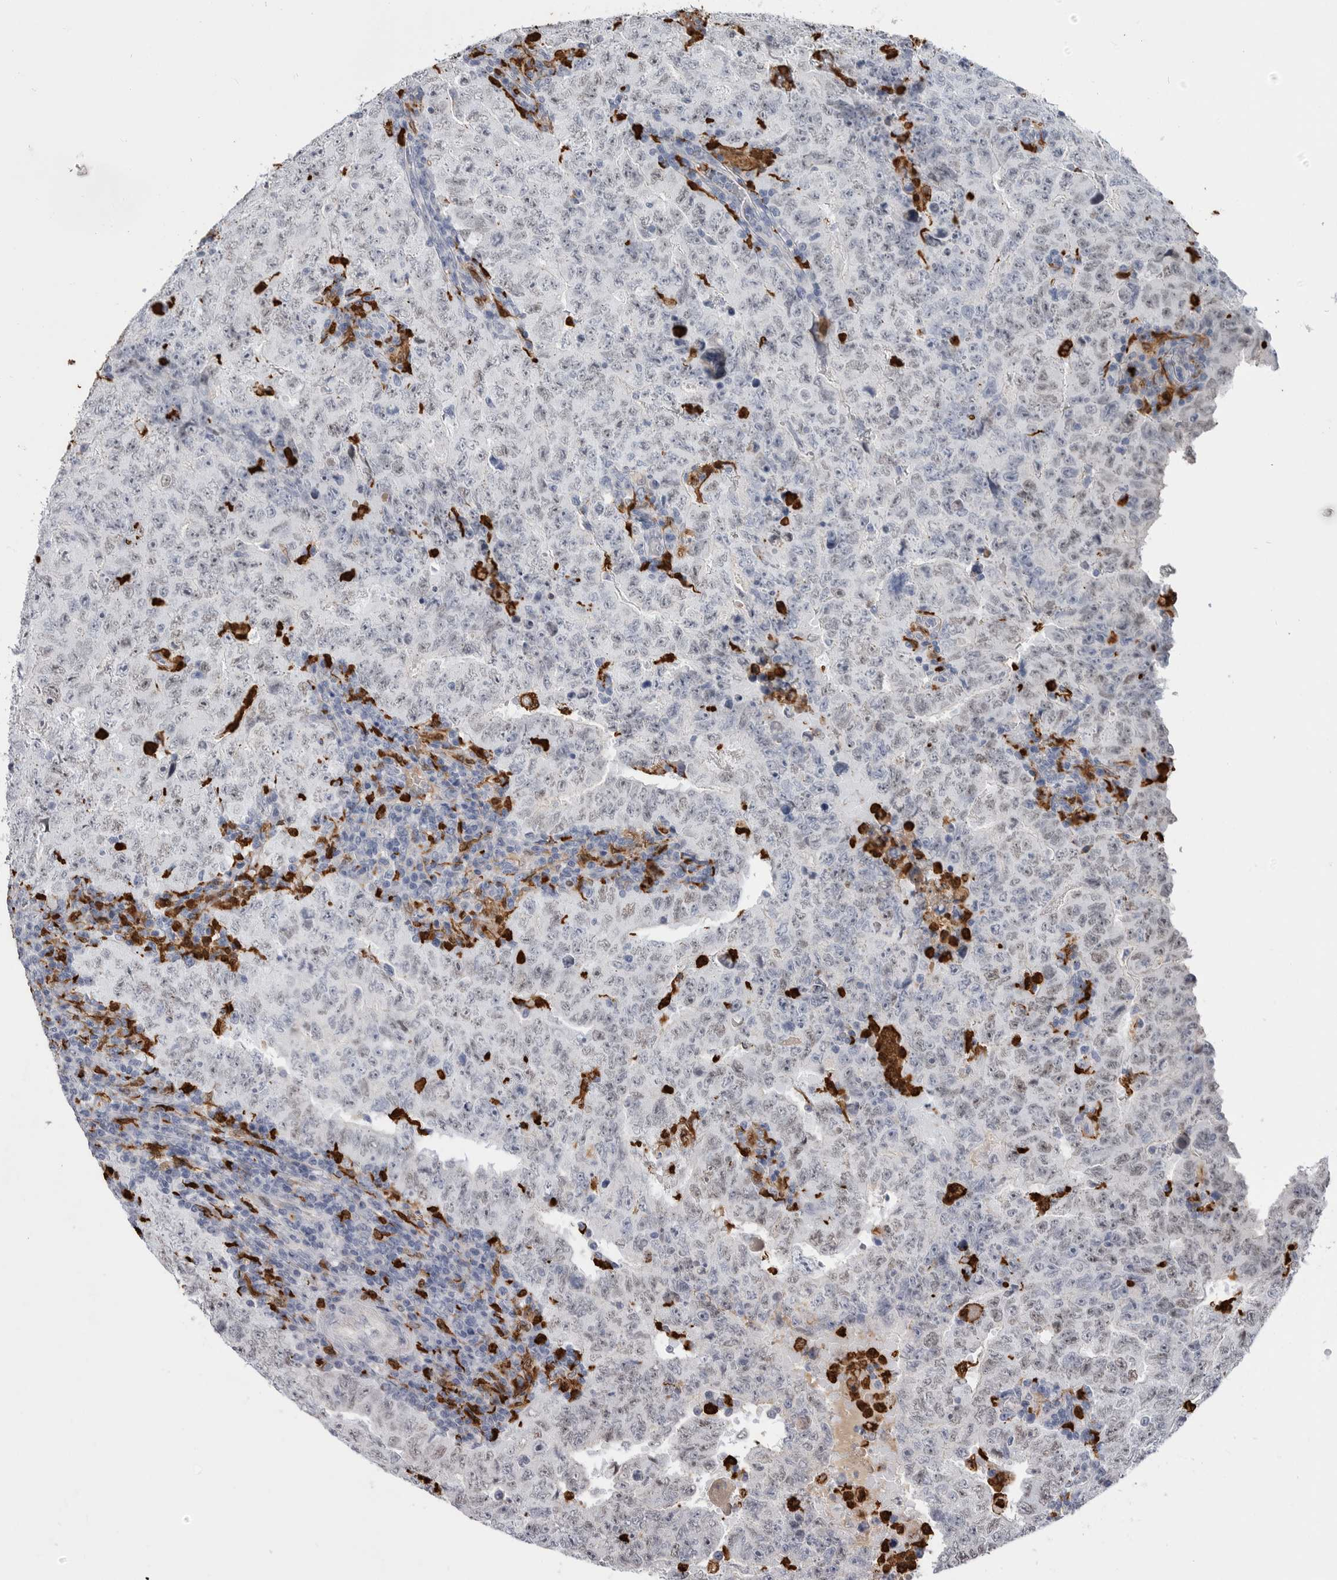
{"staining": {"intensity": "weak", "quantity": "<25%", "location": "nuclear"}, "tissue": "testis cancer", "cell_type": "Tumor cells", "image_type": "cancer", "snomed": [{"axis": "morphology", "description": "Carcinoma, Embryonal, NOS"}, {"axis": "topography", "description": "Testis"}], "caption": "Immunohistochemistry (IHC) histopathology image of neoplastic tissue: human embryonal carcinoma (testis) stained with DAB (3,3'-diaminobenzidine) exhibits no significant protein staining in tumor cells.", "gene": "CYB561D1", "patient": {"sex": "male", "age": 26}}